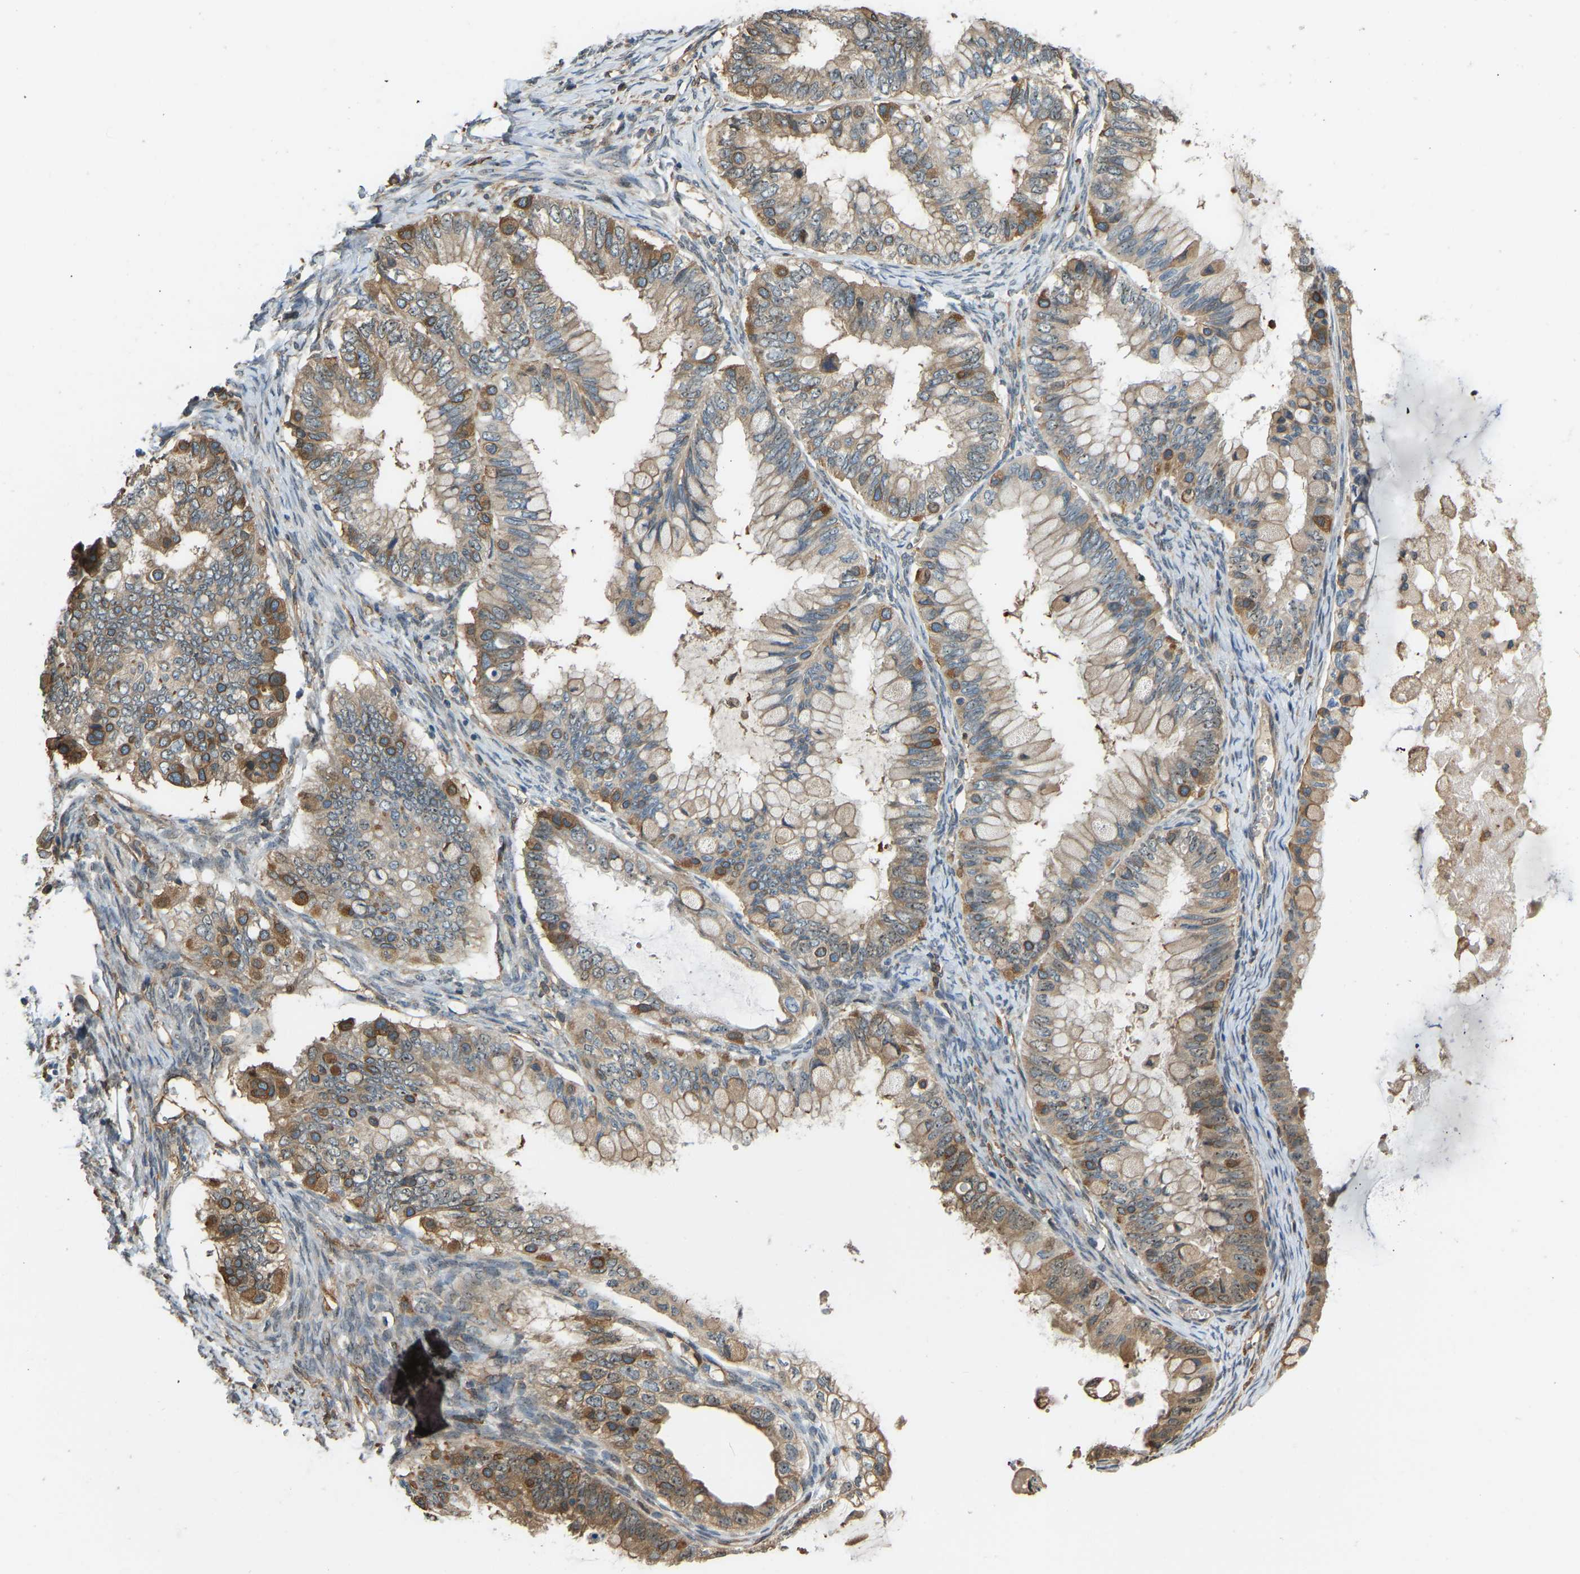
{"staining": {"intensity": "moderate", "quantity": ">75%", "location": "cytoplasmic/membranous"}, "tissue": "ovarian cancer", "cell_type": "Tumor cells", "image_type": "cancer", "snomed": [{"axis": "morphology", "description": "Cystadenocarcinoma, mucinous, NOS"}, {"axis": "topography", "description": "Ovary"}], "caption": "This micrograph exhibits immunohistochemistry (IHC) staining of ovarian cancer, with medium moderate cytoplasmic/membranous expression in about >75% of tumor cells.", "gene": "OS9", "patient": {"sex": "female", "age": 80}}